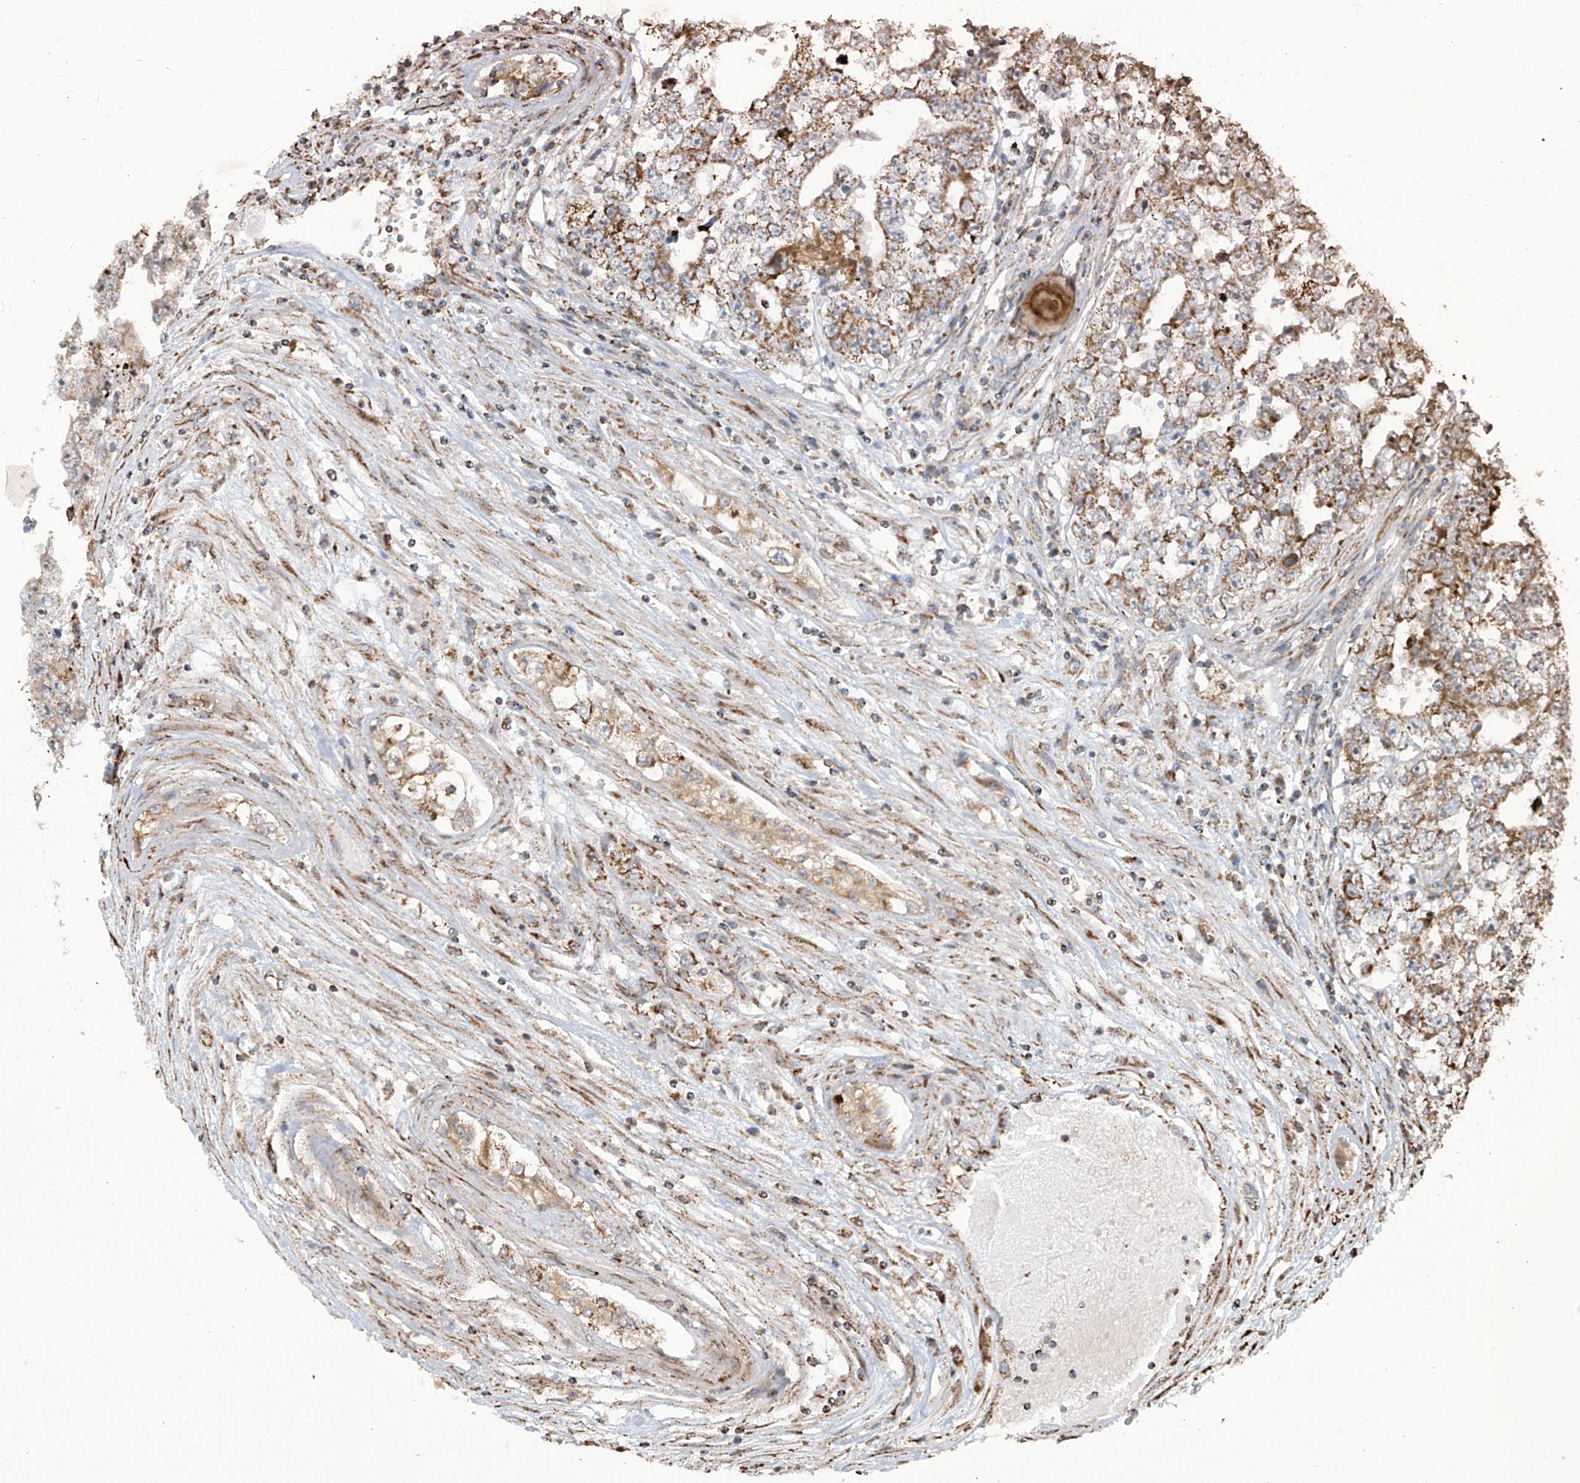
{"staining": {"intensity": "moderate", "quantity": ">75%", "location": "cytoplasmic/membranous"}, "tissue": "testis cancer", "cell_type": "Tumor cells", "image_type": "cancer", "snomed": [{"axis": "morphology", "description": "Carcinoma, Embryonal, NOS"}, {"axis": "topography", "description": "Testis"}], "caption": "Human testis cancer (embryonal carcinoma) stained with a protein marker displays moderate staining in tumor cells.", "gene": "COX10", "patient": {"sex": "male", "age": 25}}